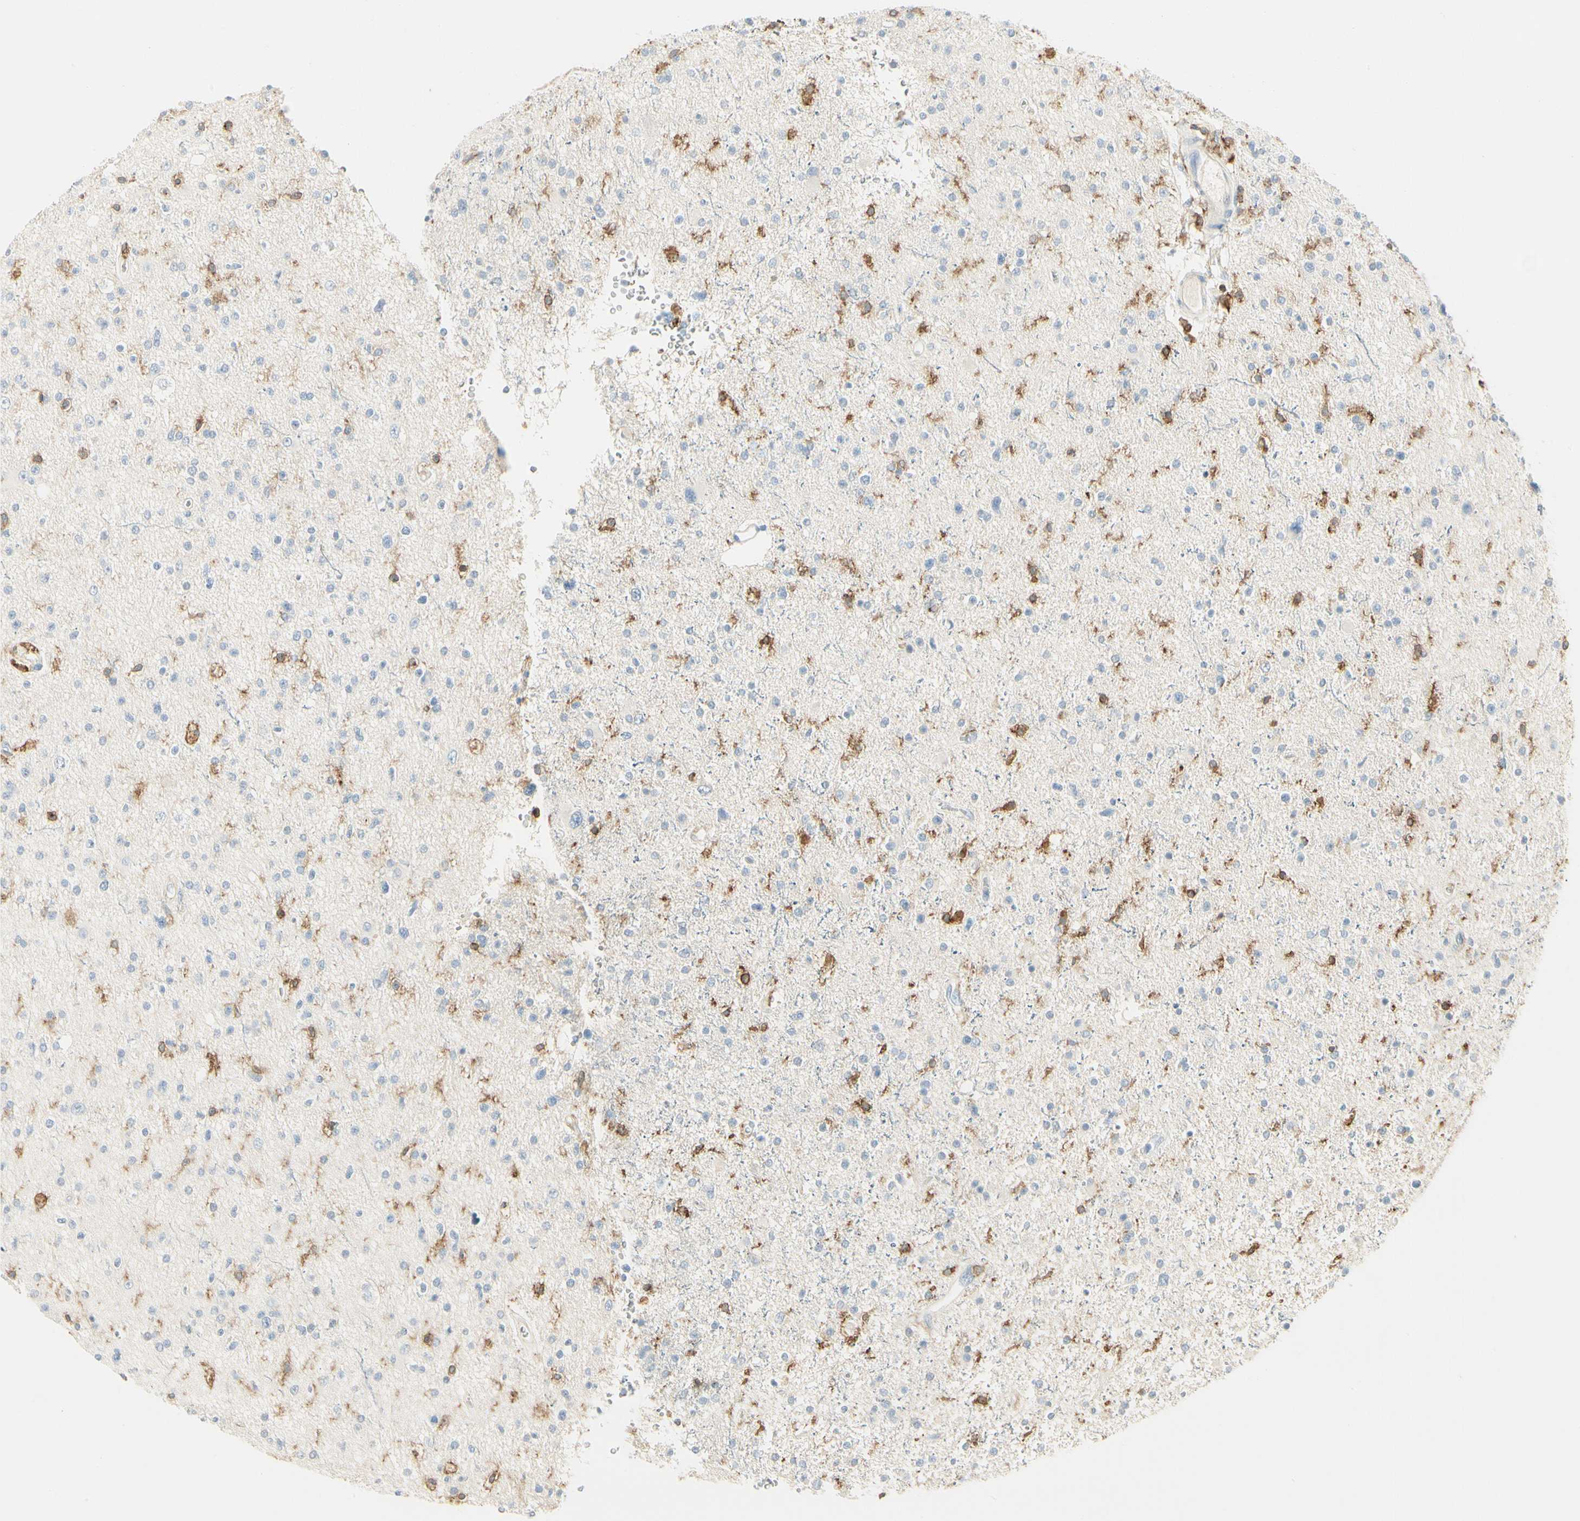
{"staining": {"intensity": "negative", "quantity": "none", "location": "none"}, "tissue": "glioma", "cell_type": "Tumor cells", "image_type": "cancer", "snomed": [{"axis": "morphology", "description": "Glioma, malignant, High grade"}, {"axis": "topography", "description": "Brain"}], "caption": "Glioma was stained to show a protein in brown. There is no significant expression in tumor cells.", "gene": "ITGB2", "patient": {"sex": "male", "age": 33}}